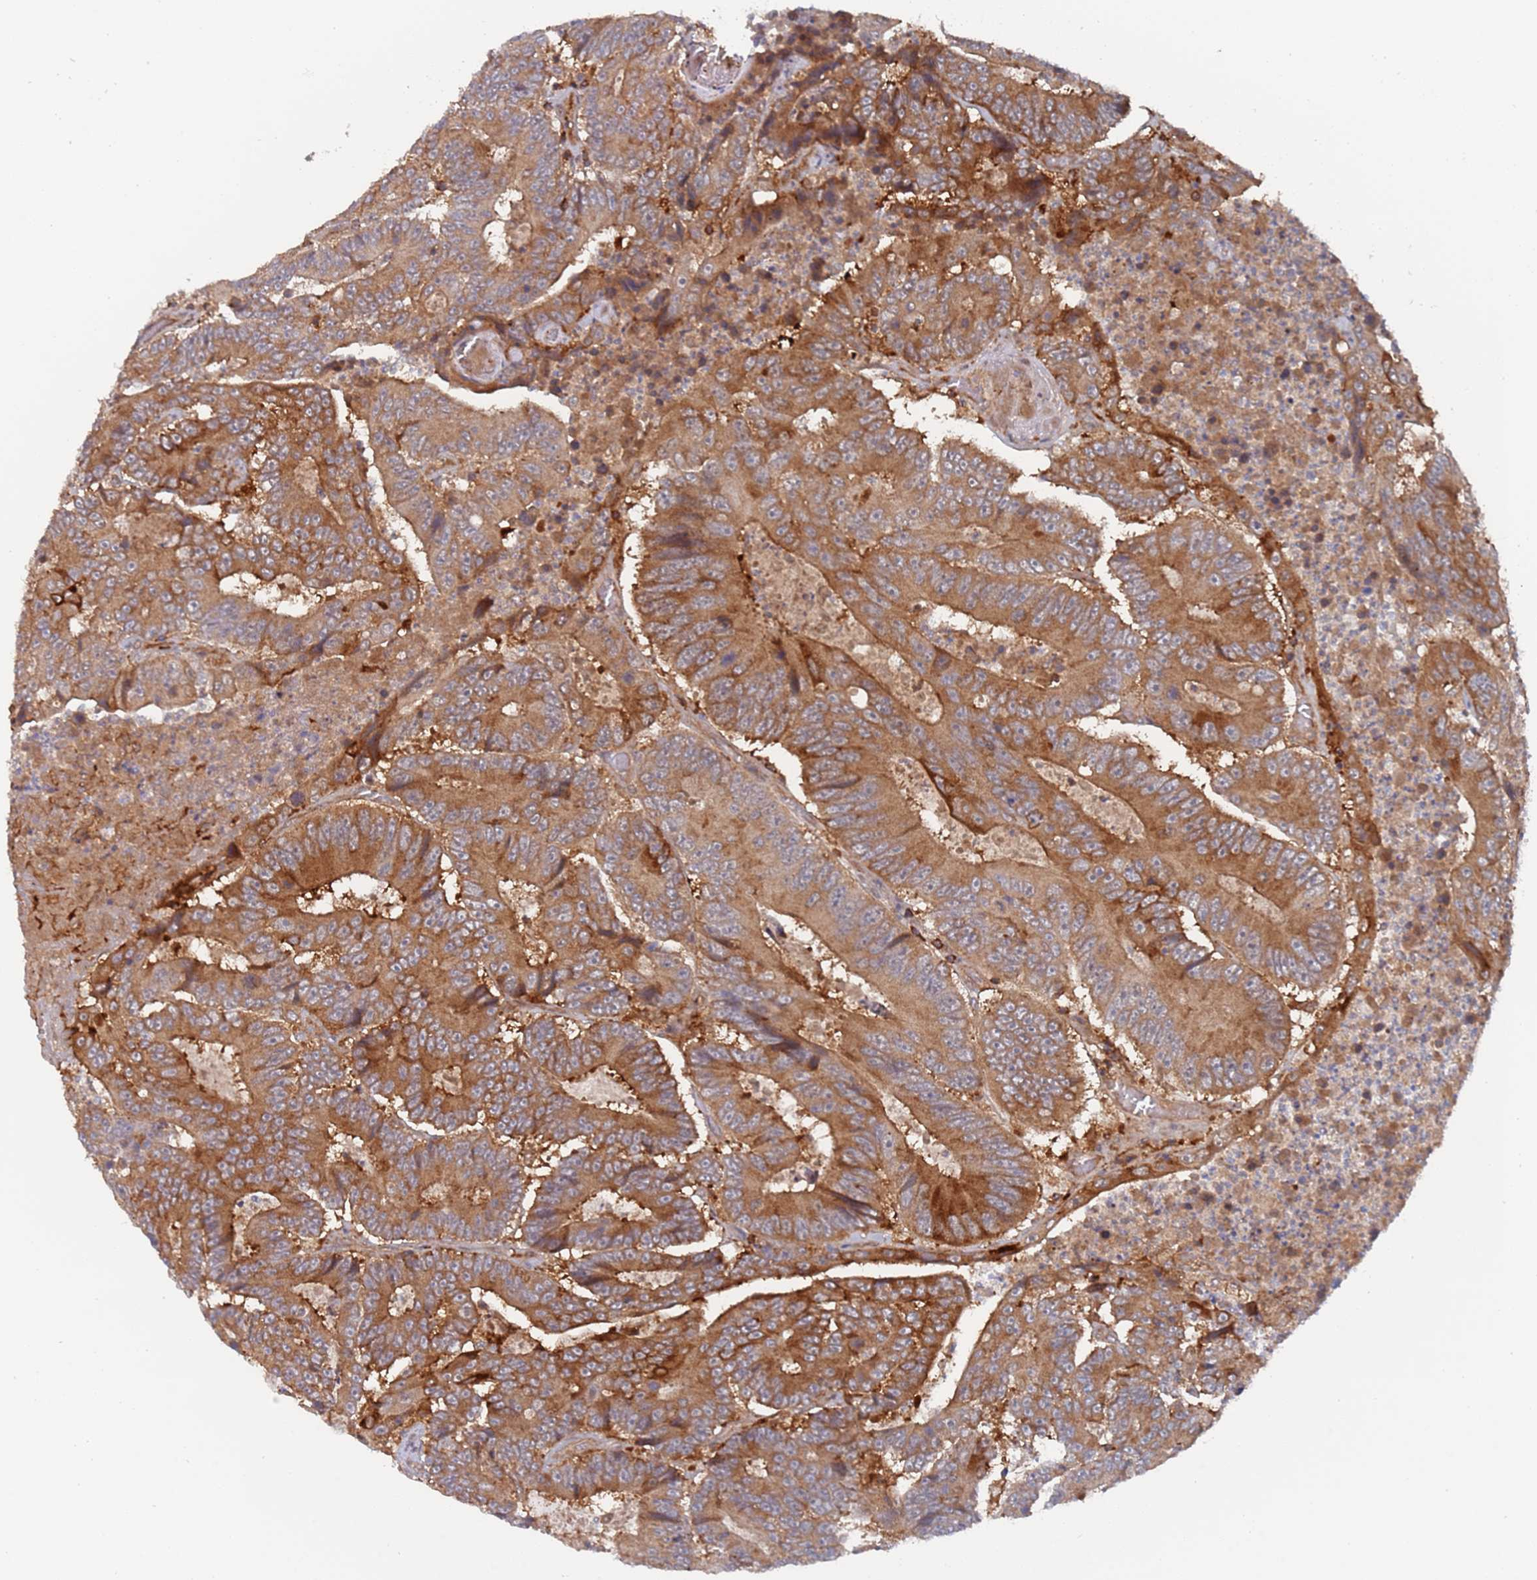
{"staining": {"intensity": "moderate", "quantity": ">75%", "location": "cytoplasmic/membranous"}, "tissue": "colorectal cancer", "cell_type": "Tumor cells", "image_type": "cancer", "snomed": [{"axis": "morphology", "description": "Adenocarcinoma, NOS"}, {"axis": "topography", "description": "Colon"}], "caption": "Moderate cytoplasmic/membranous positivity for a protein is identified in about >75% of tumor cells of colorectal cancer (adenocarcinoma) using immunohistochemistry.", "gene": "DDX60", "patient": {"sex": "male", "age": 83}}